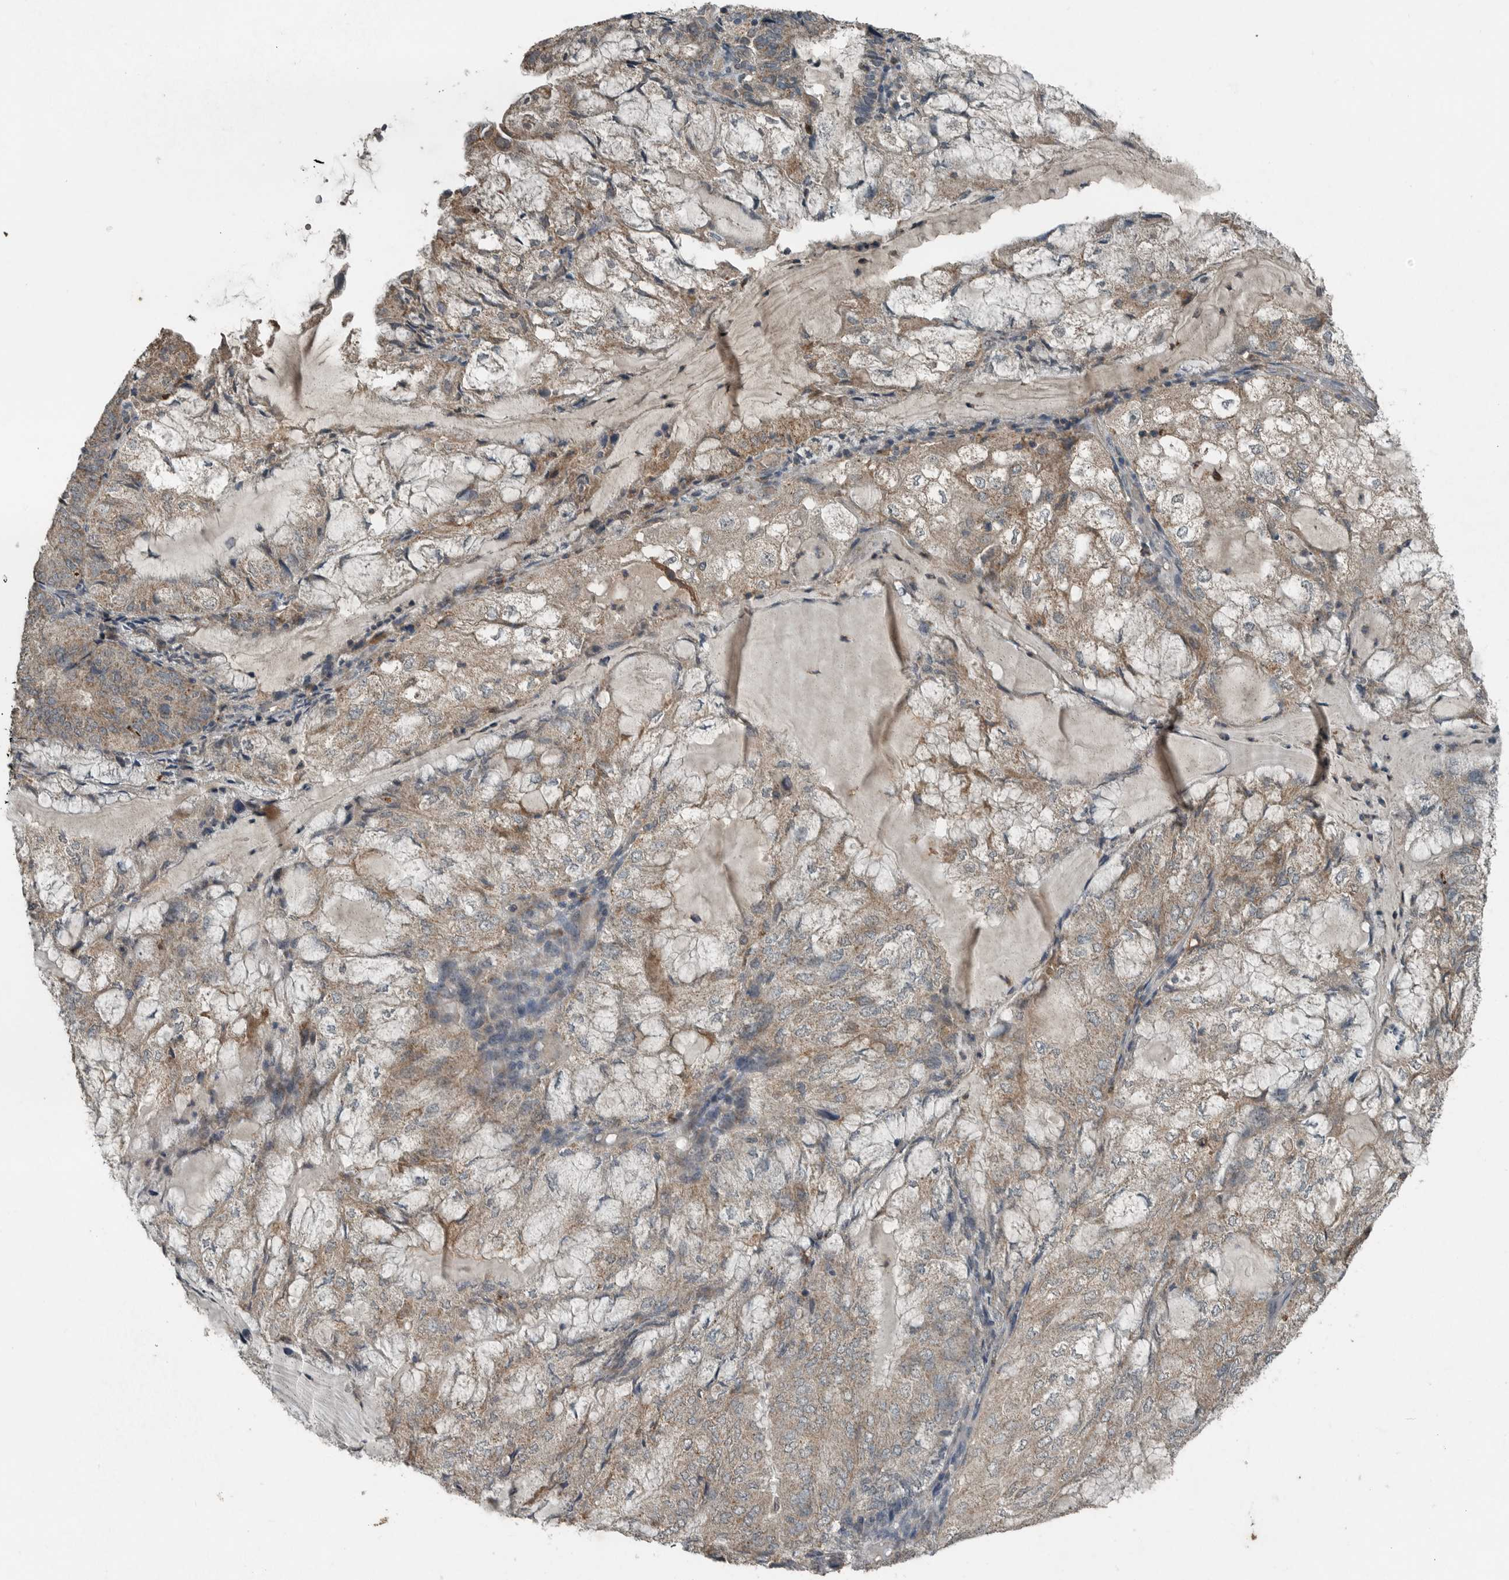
{"staining": {"intensity": "weak", "quantity": ">75%", "location": "cytoplasmic/membranous"}, "tissue": "endometrial cancer", "cell_type": "Tumor cells", "image_type": "cancer", "snomed": [{"axis": "morphology", "description": "Adenocarcinoma, NOS"}, {"axis": "topography", "description": "Endometrium"}], "caption": "High-magnification brightfield microscopy of endometrial cancer stained with DAB (brown) and counterstained with hematoxylin (blue). tumor cells exhibit weak cytoplasmic/membranous positivity is seen in approximately>75% of cells. The staining was performed using DAB (3,3'-diaminobenzidine), with brown indicating positive protein expression. Nuclei are stained blue with hematoxylin.", "gene": "IL6ST", "patient": {"sex": "female", "age": 81}}